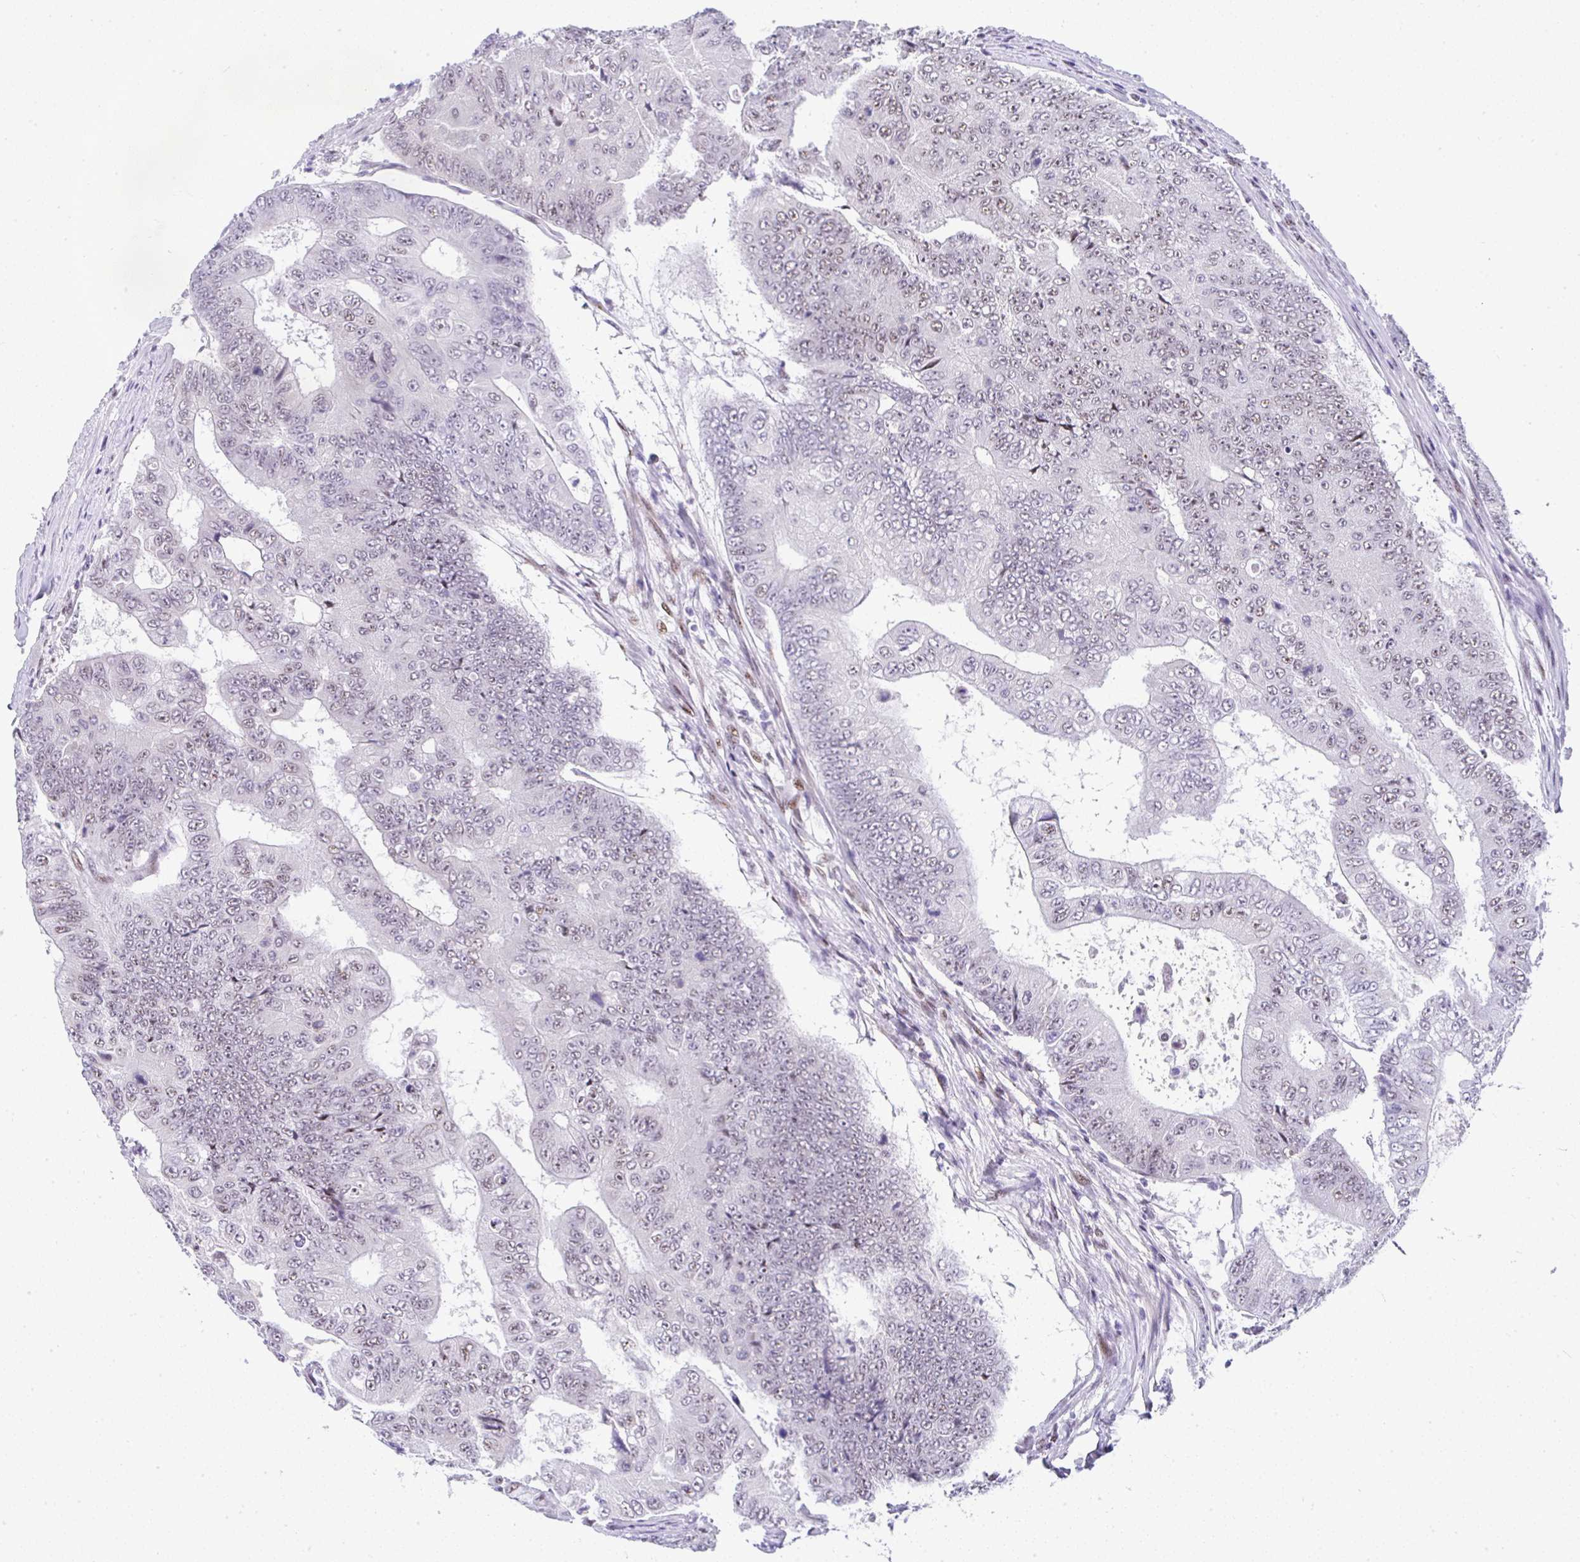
{"staining": {"intensity": "moderate", "quantity": "25%-75%", "location": "nuclear"}, "tissue": "colorectal cancer", "cell_type": "Tumor cells", "image_type": "cancer", "snomed": [{"axis": "morphology", "description": "Adenocarcinoma, NOS"}, {"axis": "topography", "description": "Colon"}], "caption": "Protein expression analysis of human adenocarcinoma (colorectal) reveals moderate nuclear expression in about 25%-75% of tumor cells.", "gene": "NR1D2", "patient": {"sex": "female", "age": 48}}